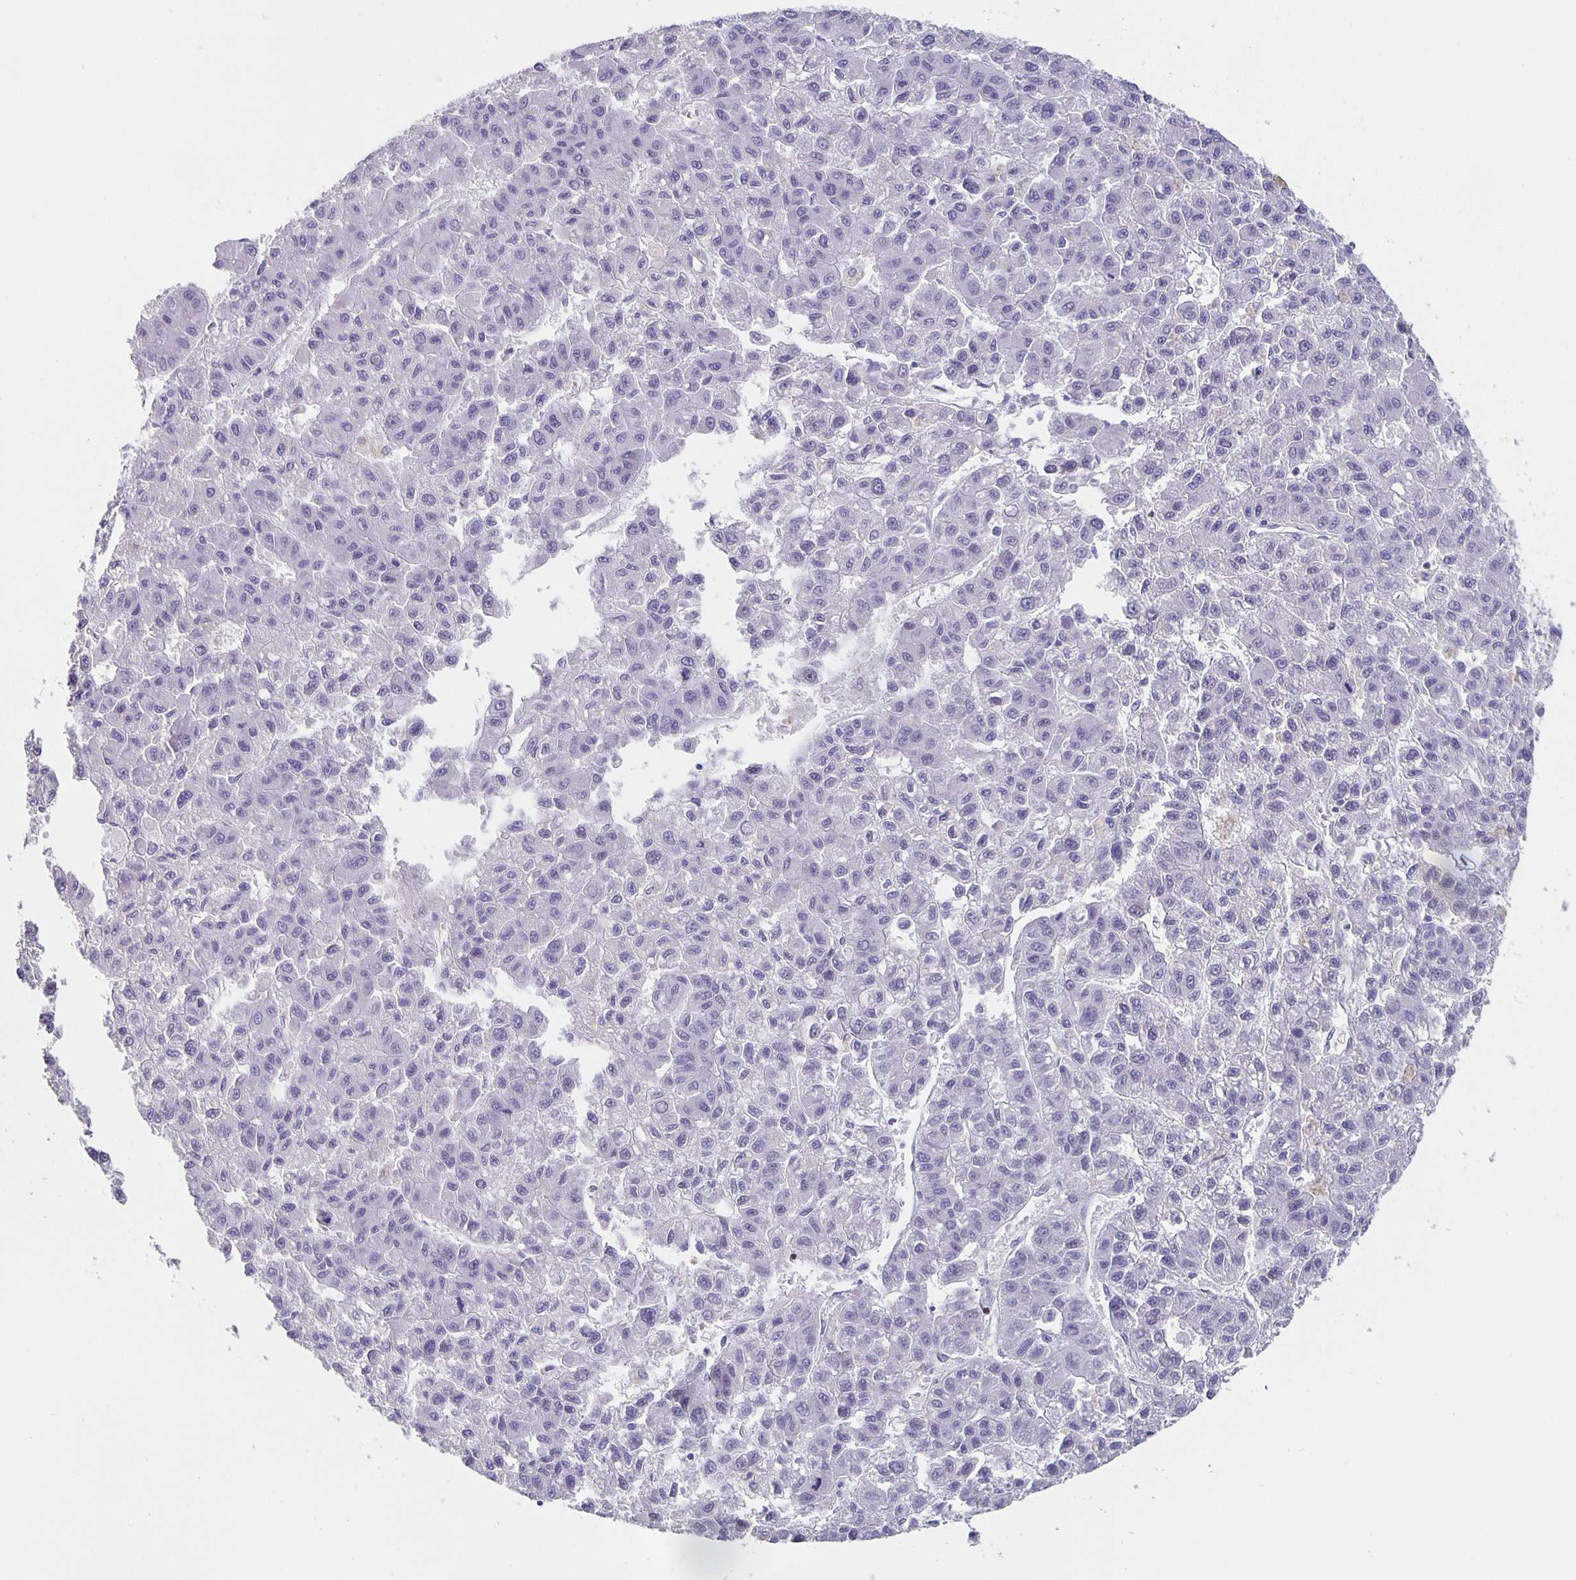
{"staining": {"intensity": "negative", "quantity": "none", "location": "none"}, "tissue": "liver cancer", "cell_type": "Tumor cells", "image_type": "cancer", "snomed": [{"axis": "morphology", "description": "Carcinoma, Hepatocellular, NOS"}, {"axis": "topography", "description": "Liver"}], "caption": "The micrograph exhibits no staining of tumor cells in liver hepatocellular carcinoma.", "gene": "SATB2", "patient": {"sex": "male", "age": 70}}